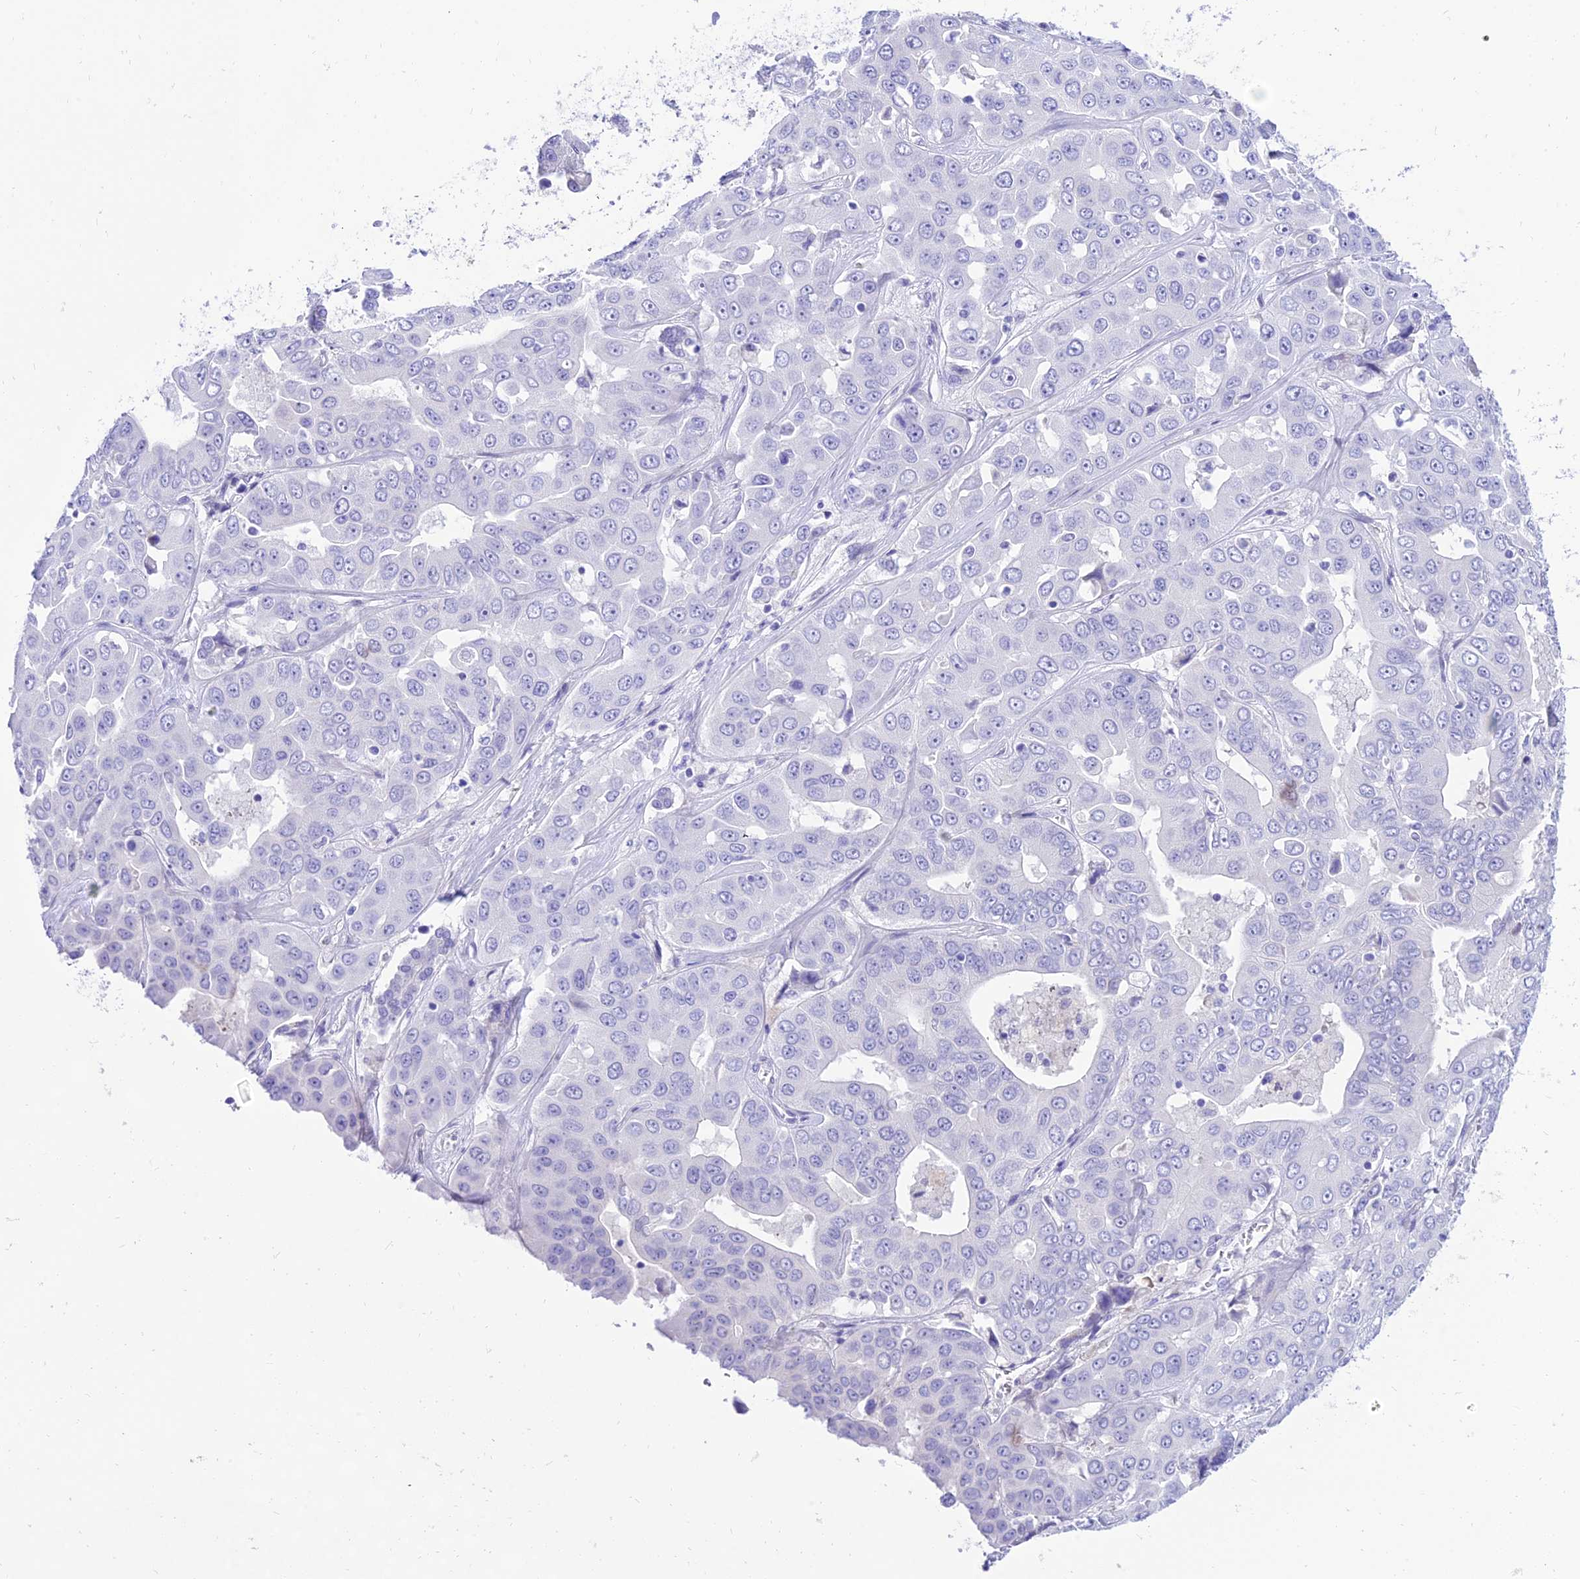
{"staining": {"intensity": "negative", "quantity": "none", "location": "none"}, "tissue": "liver cancer", "cell_type": "Tumor cells", "image_type": "cancer", "snomed": [{"axis": "morphology", "description": "Cholangiocarcinoma"}, {"axis": "topography", "description": "Liver"}], "caption": "This is an immunohistochemistry photomicrograph of liver cholangiocarcinoma. There is no expression in tumor cells.", "gene": "TAC3", "patient": {"sex": "female", "age": 52}}